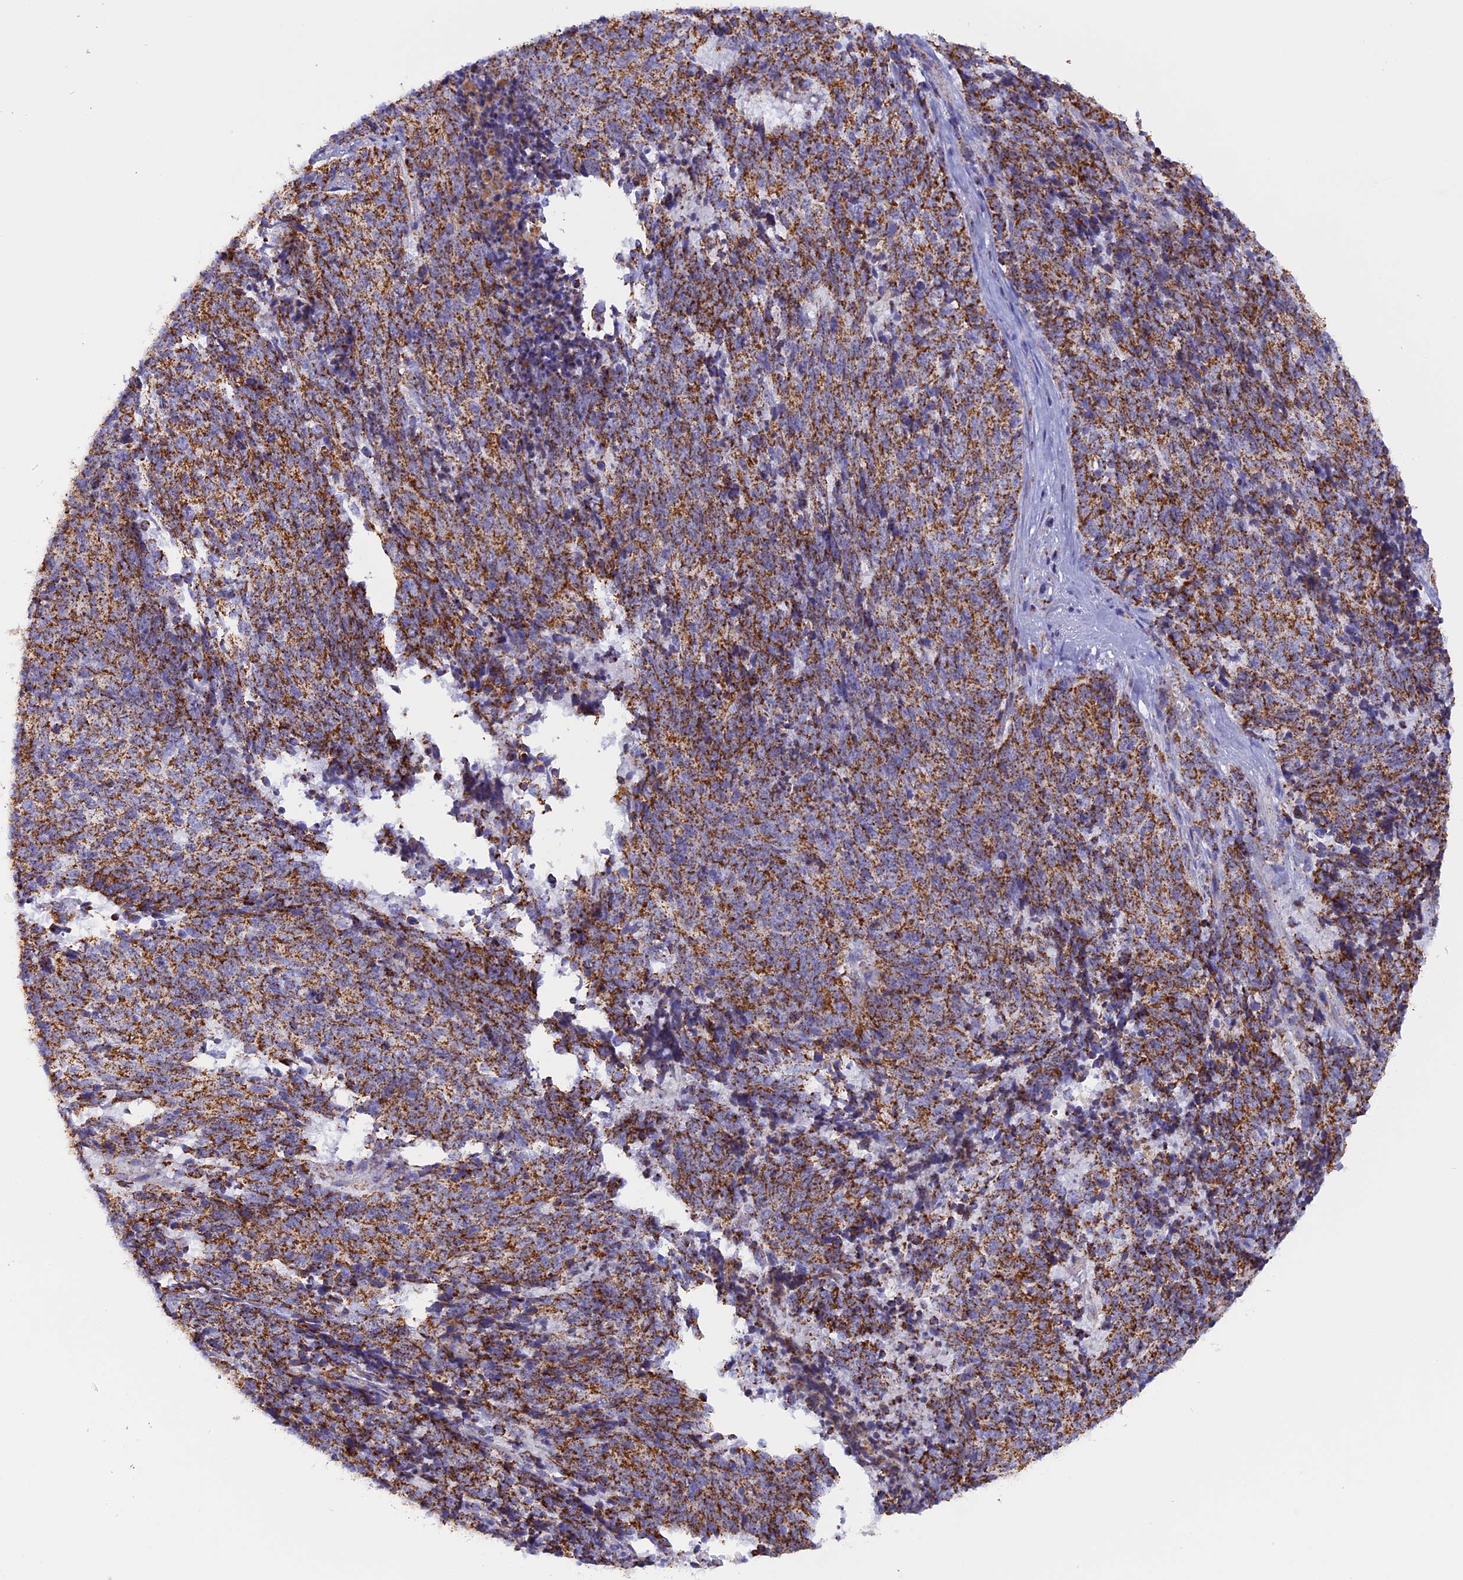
{"staining": {"intensity": "moderate", "quantity": ">75%", "location": "cytoplasmic/membranous"}, "tissue": "cervical cancer", "cell_type": "Tumor cells", "image_type": "cancer", "snomed": [{"axis": "morphology", "description": "Squamous cell carcinoma, NOS"}, {"axis": "topography", "description": "Cervix"}], "caption": "The histopathology image reveals immunohistochemical staining of cervical squamous cell carcinoma. There is moderate cytoplasmic/membranous staining is seen in about >75% of tumor cells.", "gene": "KCNG1", "patient": {"sex": "female", "age": 29}}